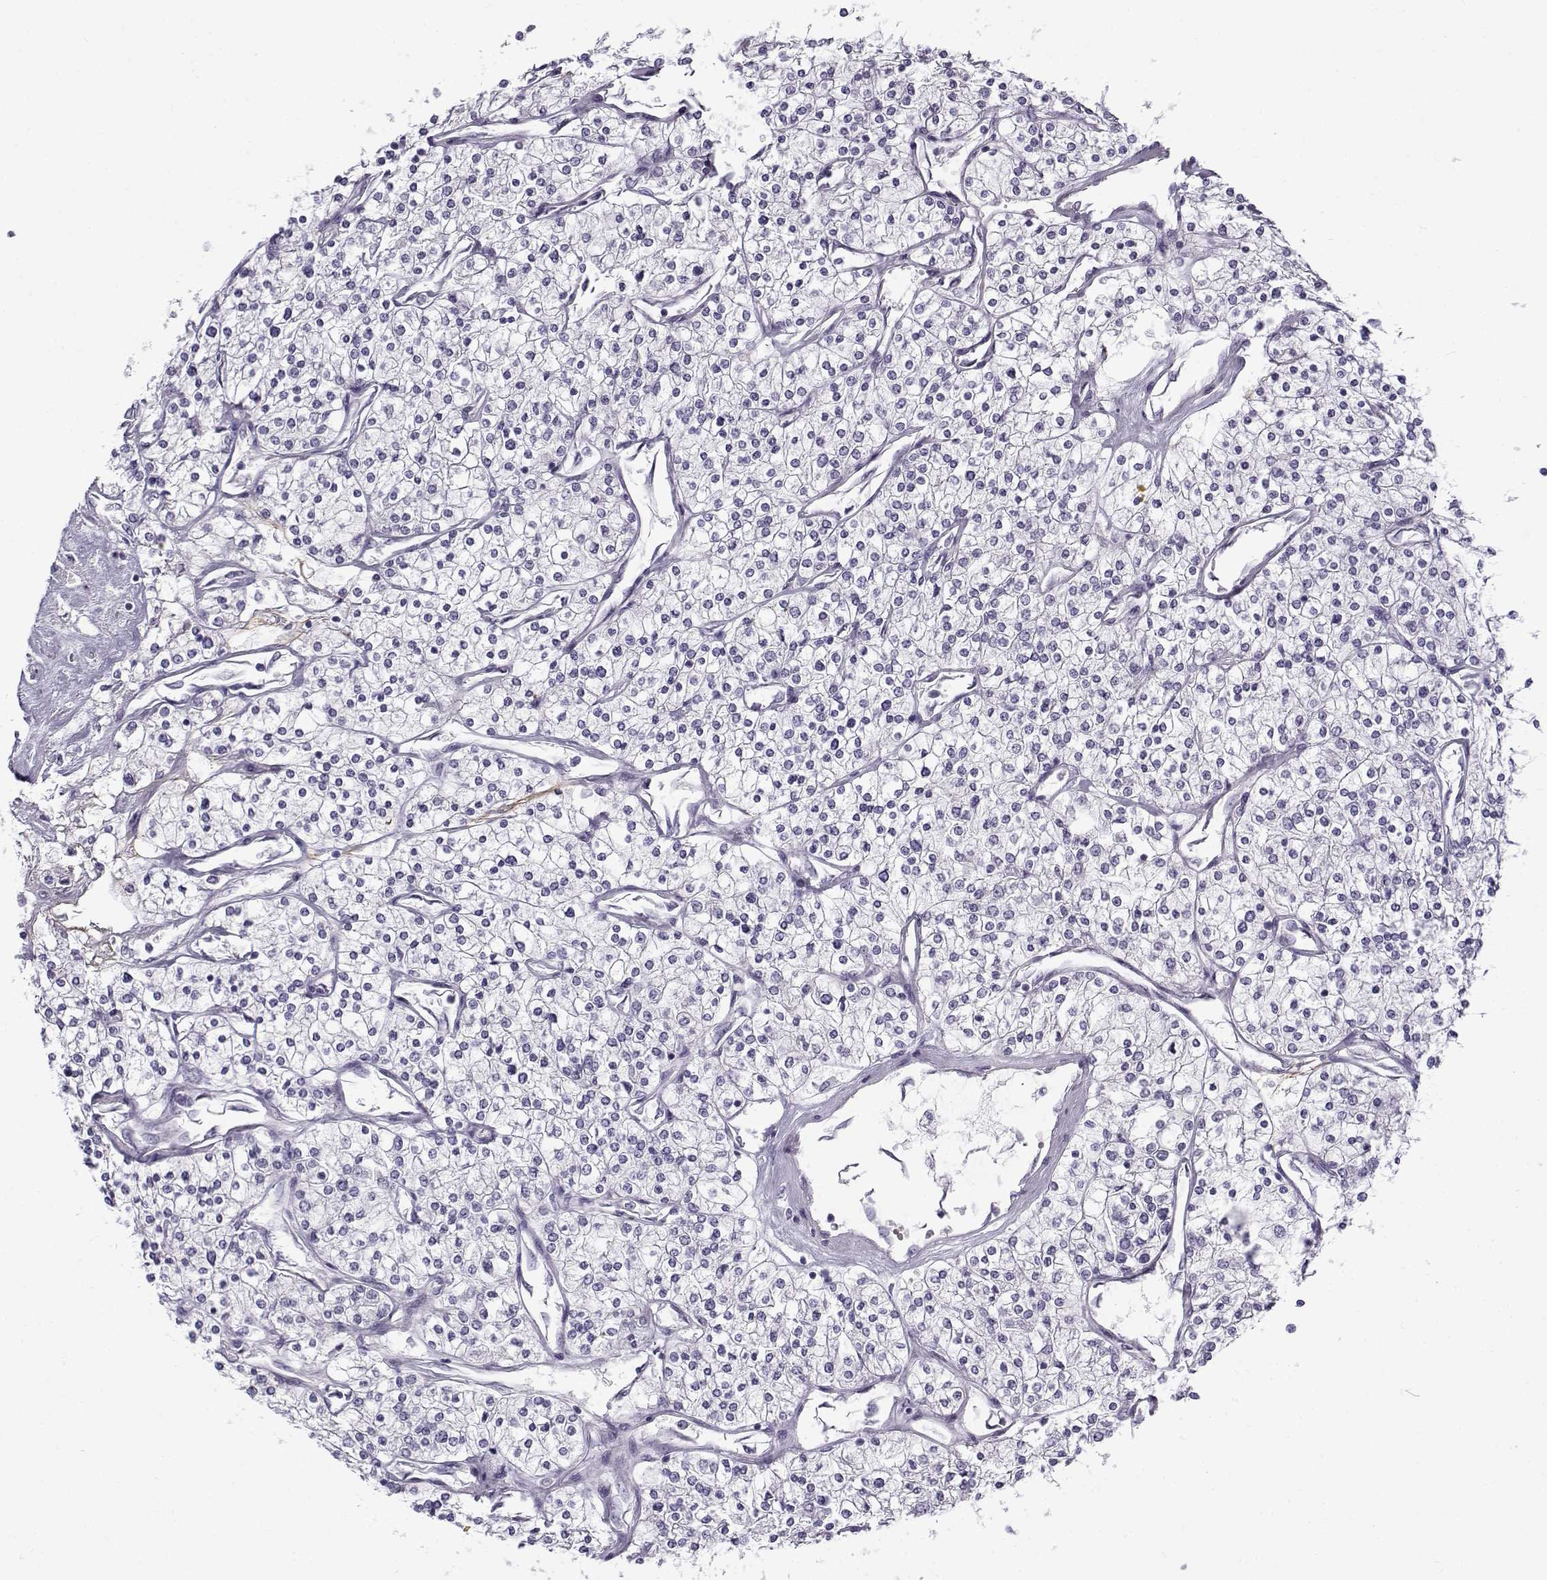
{"staining": {"intensity": "negative", "quantity": "none", "location": "none"}, "tissue": "renal cancer", "cell_type": "Tumor cells", "image_type": "cancer", "snomed": [{"axis": "morphology", "description": "Adenocarcinoma, NOS"}, {"axis": "topography", "description": "Kidney"}], "caption": "Immunohistochemistry (IHC) of renal adenocarcinoma shows no positivity in tumor cells.", "gene": "GTSF1L", "patient": {"sex": "male", "age": 80}}